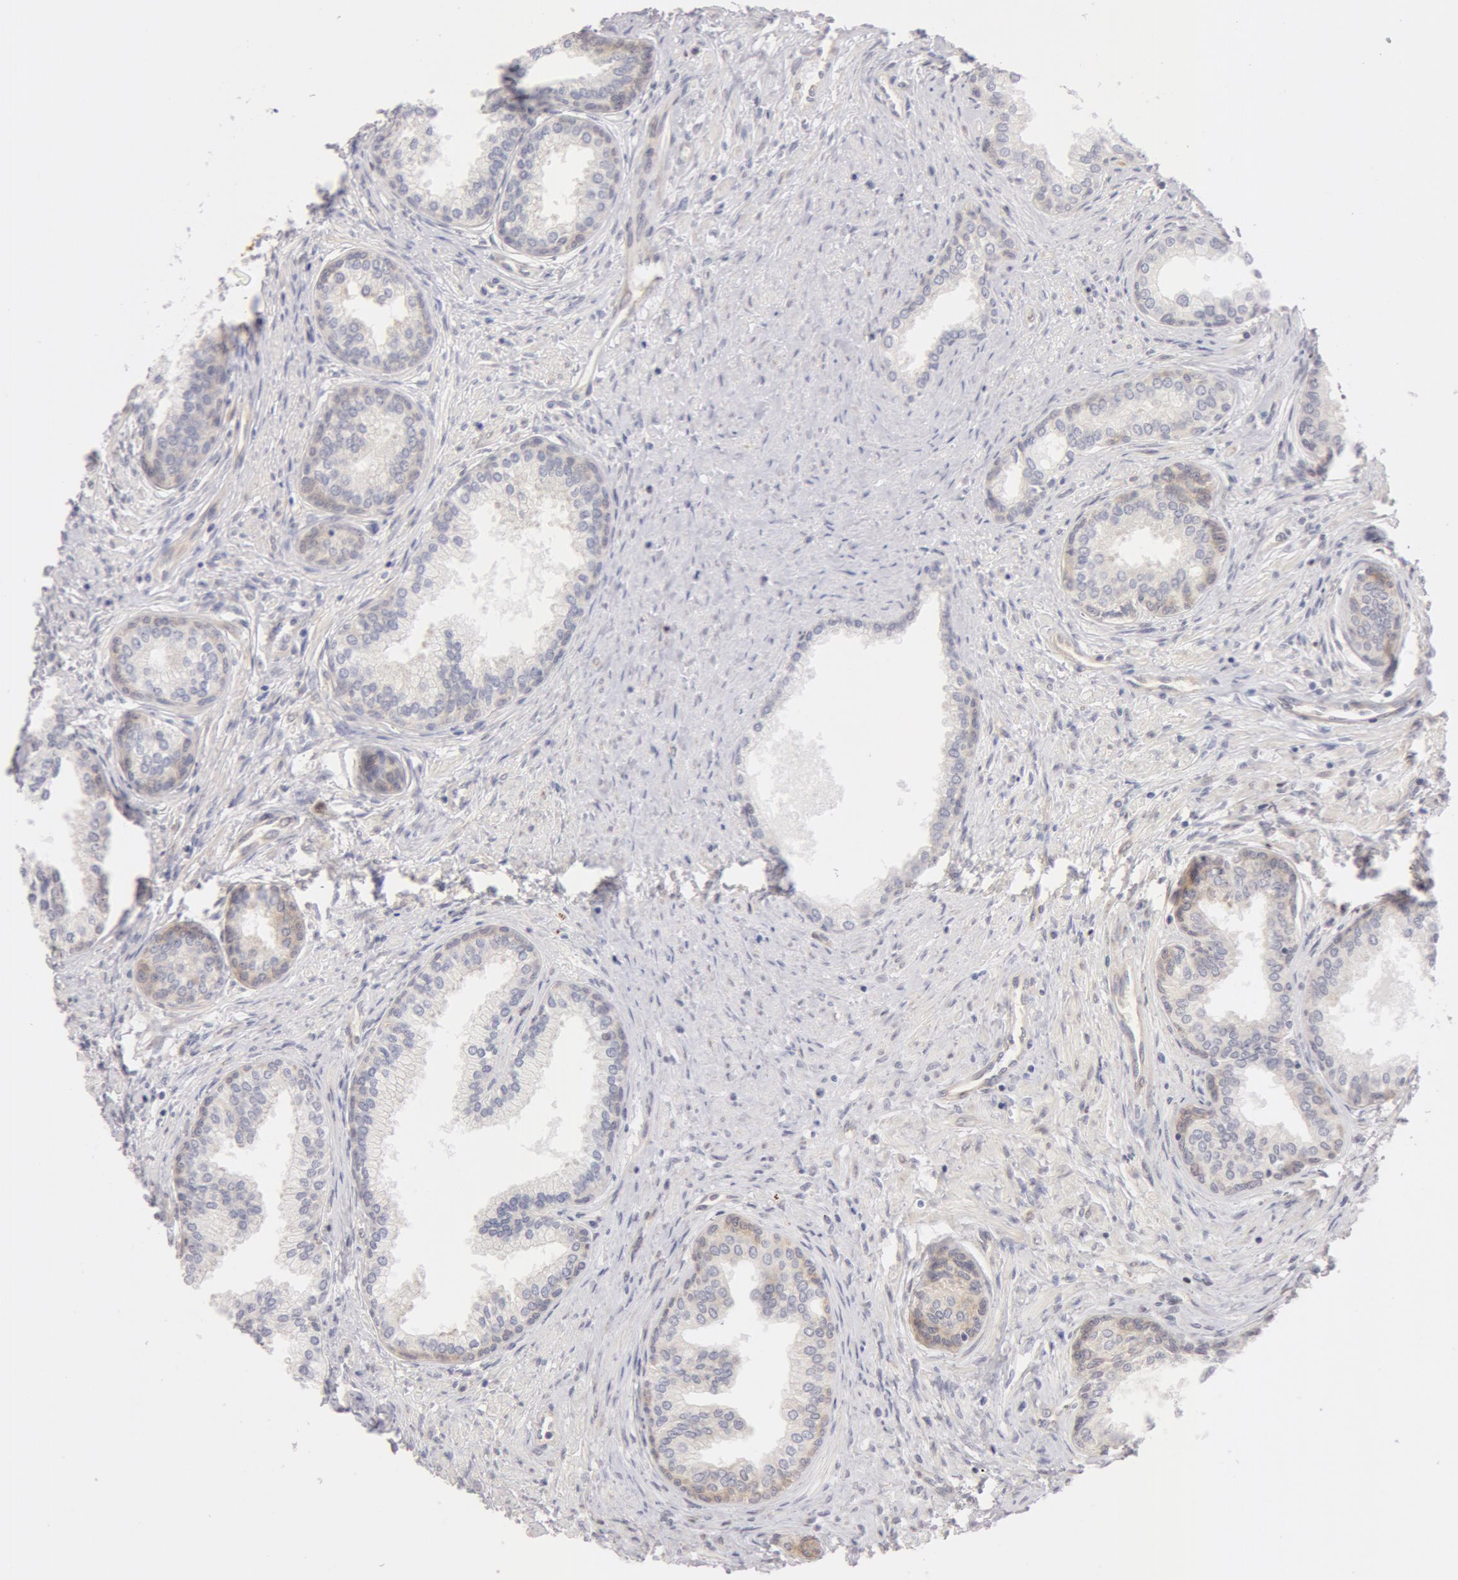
{"staining": {"intensity": "negative", "quantity": "none", "location": "none"}, "tissue": "prostate", "cell_type": "Glandular cells", "image_type": "normal", "snomed": [{"axis": "morphology", "description": "Normal tissue, NOS"}, {"axis": "topography", "description": "Prostate"}], "caption": "This is a photomicrograph of immunohistochemistry (IHC) staining of normal prostate, which shows no expression in glandular cells.", "gene": "DDX3X", "patient": {"sex": "male", "age": 68}}